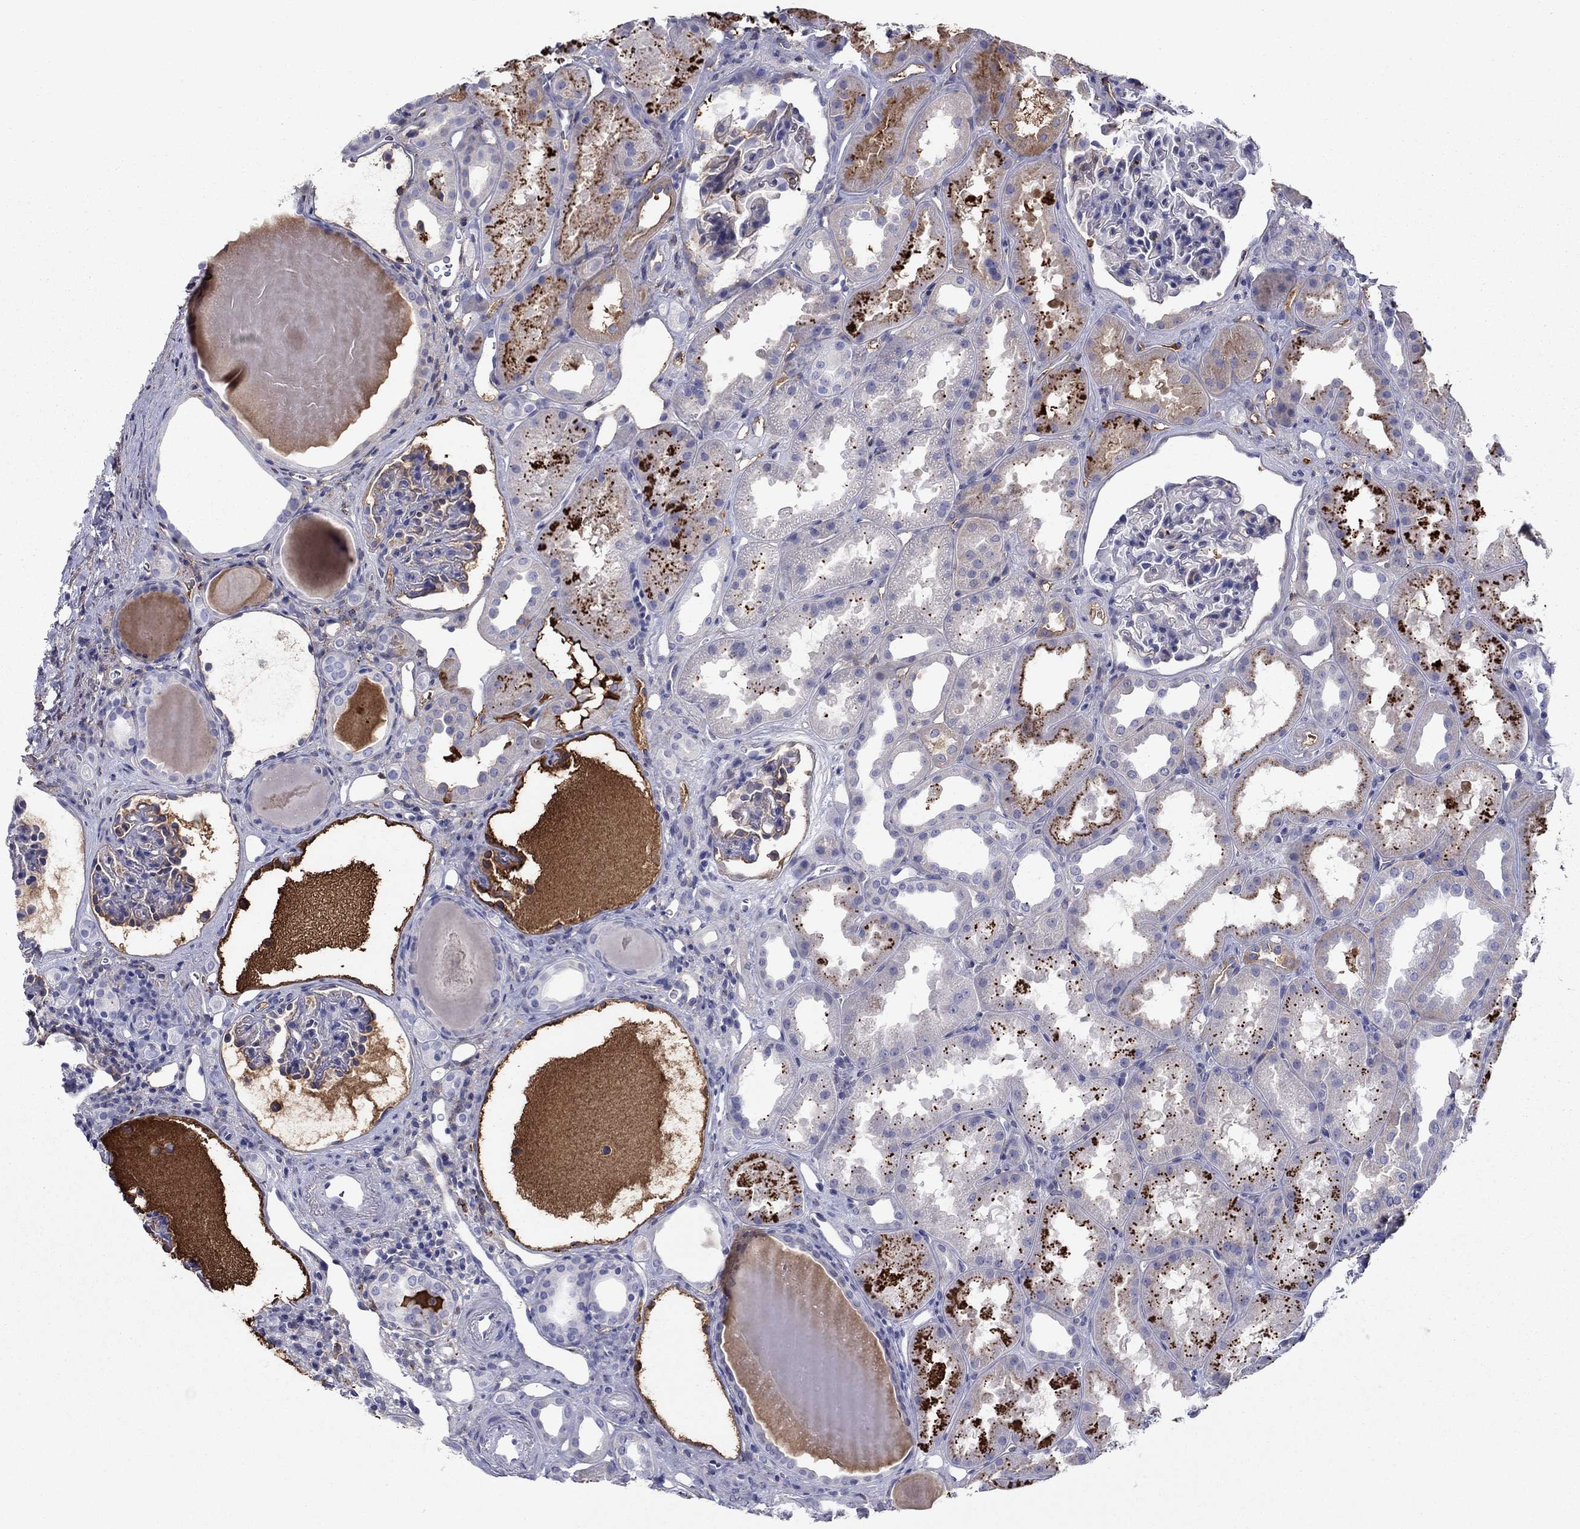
{"staining": {"intensity": "moderate", "quantity": "<25%", "location": "cytoplasmic/membranous"}, "tissue": "kidney", "cell_type": "Cells in glomeruli", "image_type": "normal", "snomed": [{"axis": "morphology", "description": "Normal tissue, NOS"}, {"axis": "topography", "description": "Kidney"}], "caption": "Protein expression by immunohistochemistry (IHC) demonstrates moderate cytoplasmic/membranous expression in about <25% of cells in glomeruli in normal kidney. Immunohistochemistry (ihc) stains the protein of interest in brown and the nuclei are stained blue.", "gene": "HPX", "patient": {"sex": "male", "age": 61}}